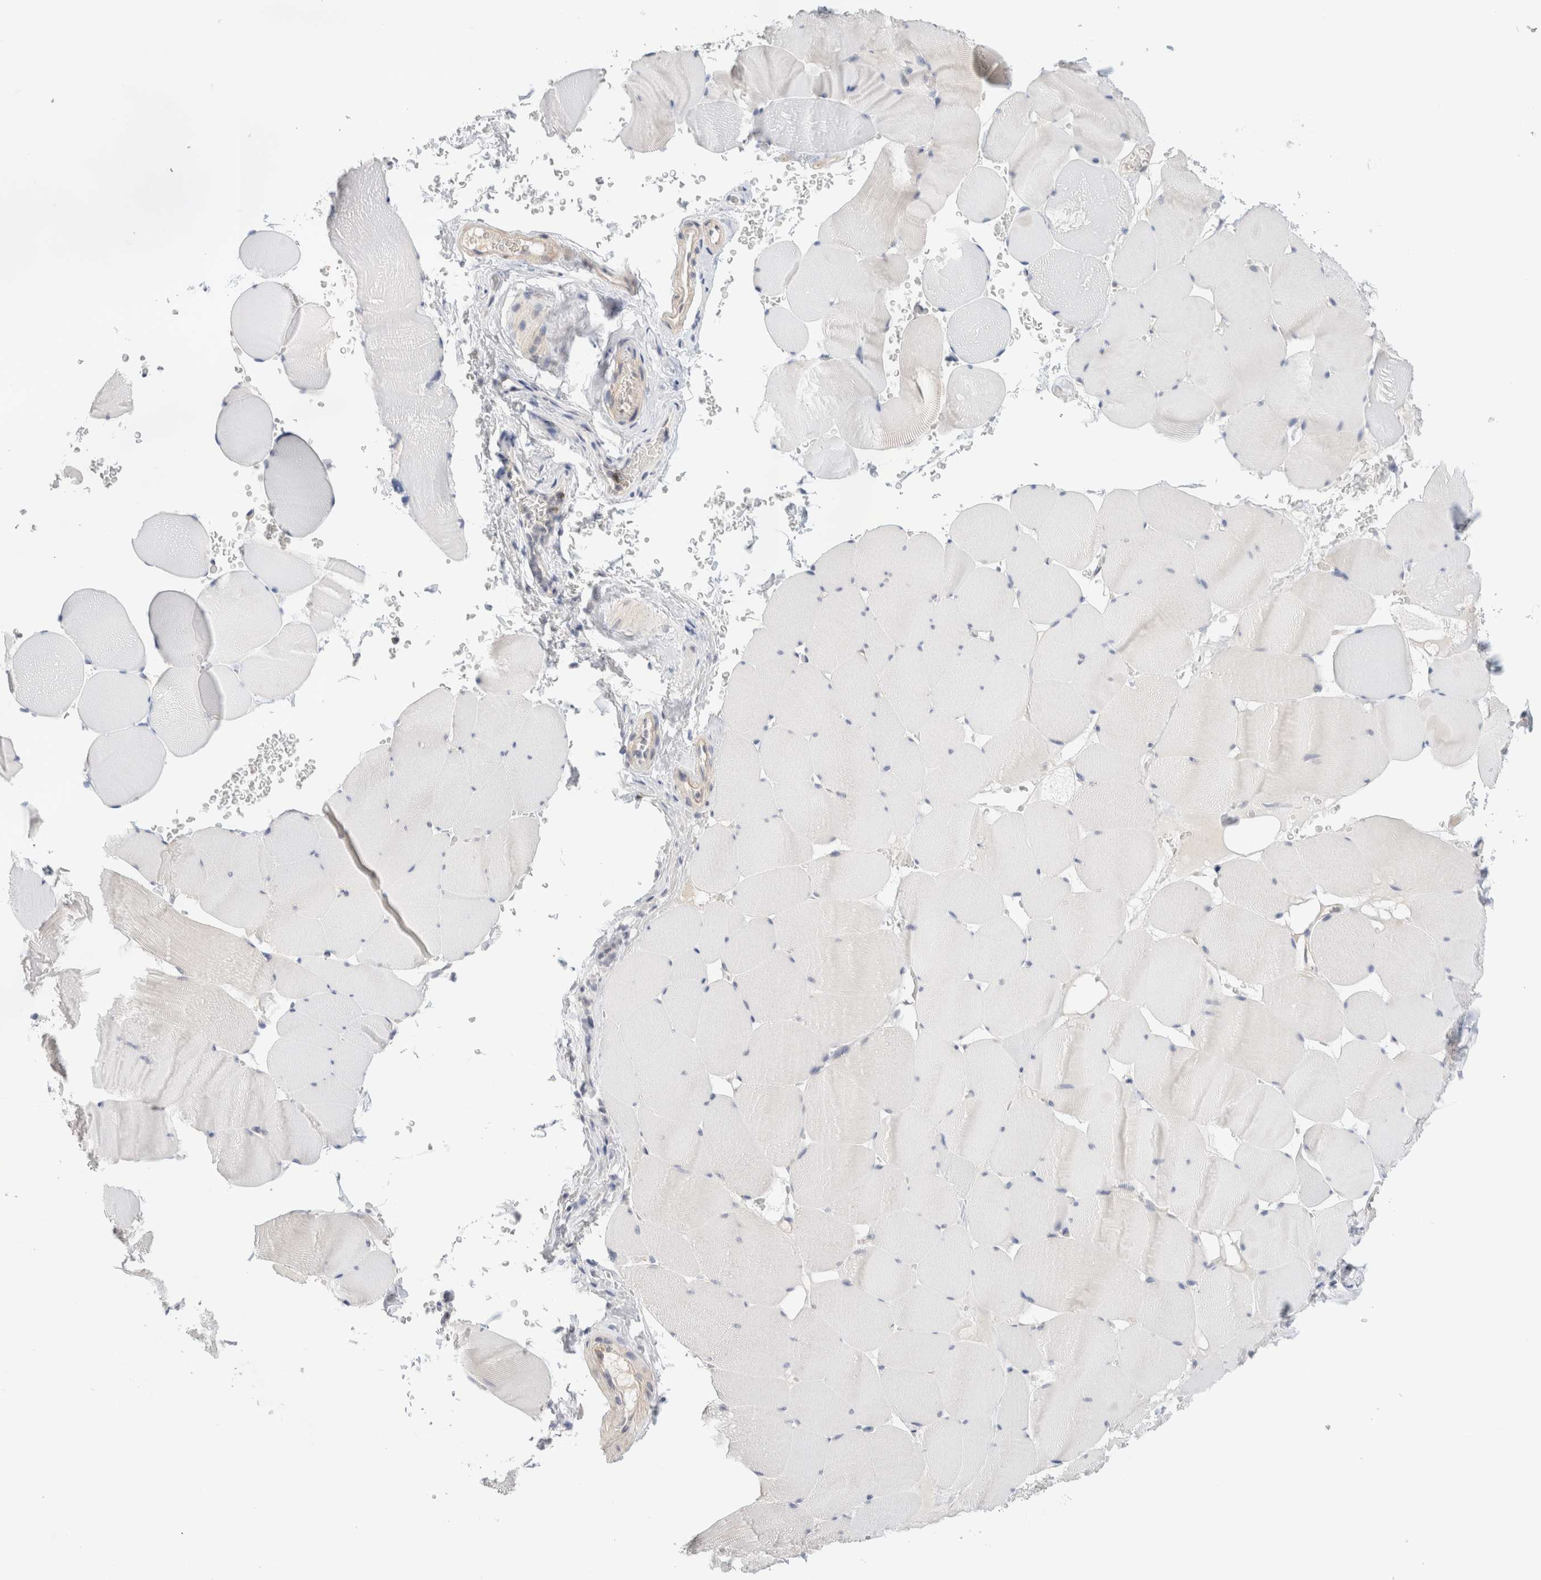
{"staining": {"intensity": "negative", "quantity": "none", "location": "none"}, "tissue": "skeletal muscle", "cell_type": "Myocytes", "image_type": "normal", "snomed": [{"axis": "morphology", "description": "Normal tissue, NOS"}, {"axis": "topography", "description": "Skeletal muscle"}], "caption": "IHC image of benign skeletal muscle: human skeletal muscle stained with DAB displays no significant protein staining in myocytes. (DAB IHC, high magnification).", "gene": "SPRTN", "patient": {"sex": "male", "age": 62}}